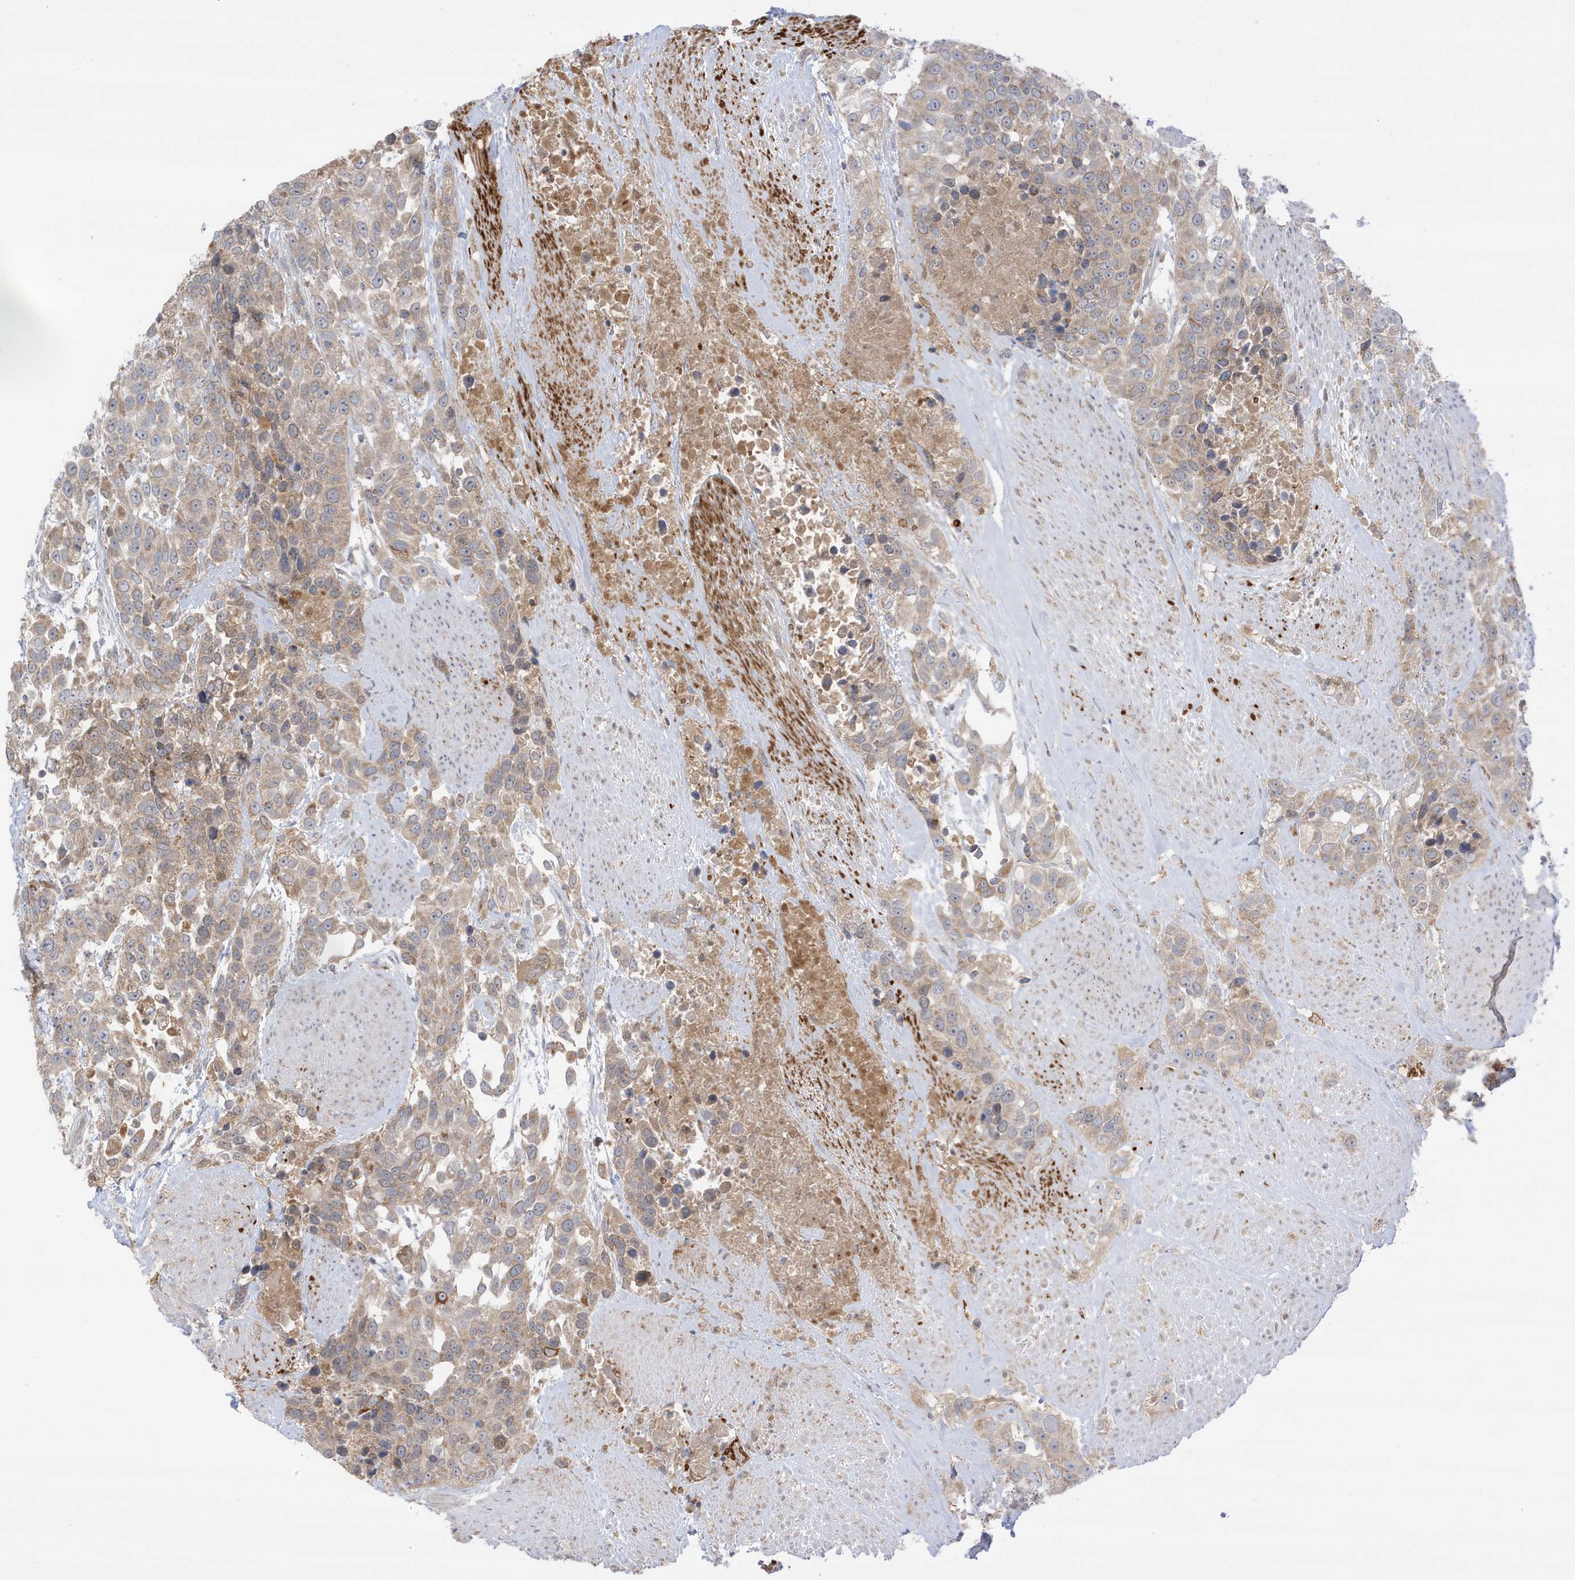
{"staining": {"intensity": "moderate", "quantity": "25%-75%", "location": "cytoplasmic/membranous"}, "tissue": "urothelial cancer", "cell_type": "Tumor cells", "image_type": "cancer", "snomed": [{"axis": "morphology", "description": "Urothelial carcinoma, High grade"}, {"axis": "topography", "description": "Urinary bladder"}], "caption": "Brown immunohistochemical staining in urothelial cancer displays moderate cytoplasmic/membranous positivity in about 25%-75% of tumor cells.", "gene": "NPPC", "patient": {"sex": "female", "age": 80}}